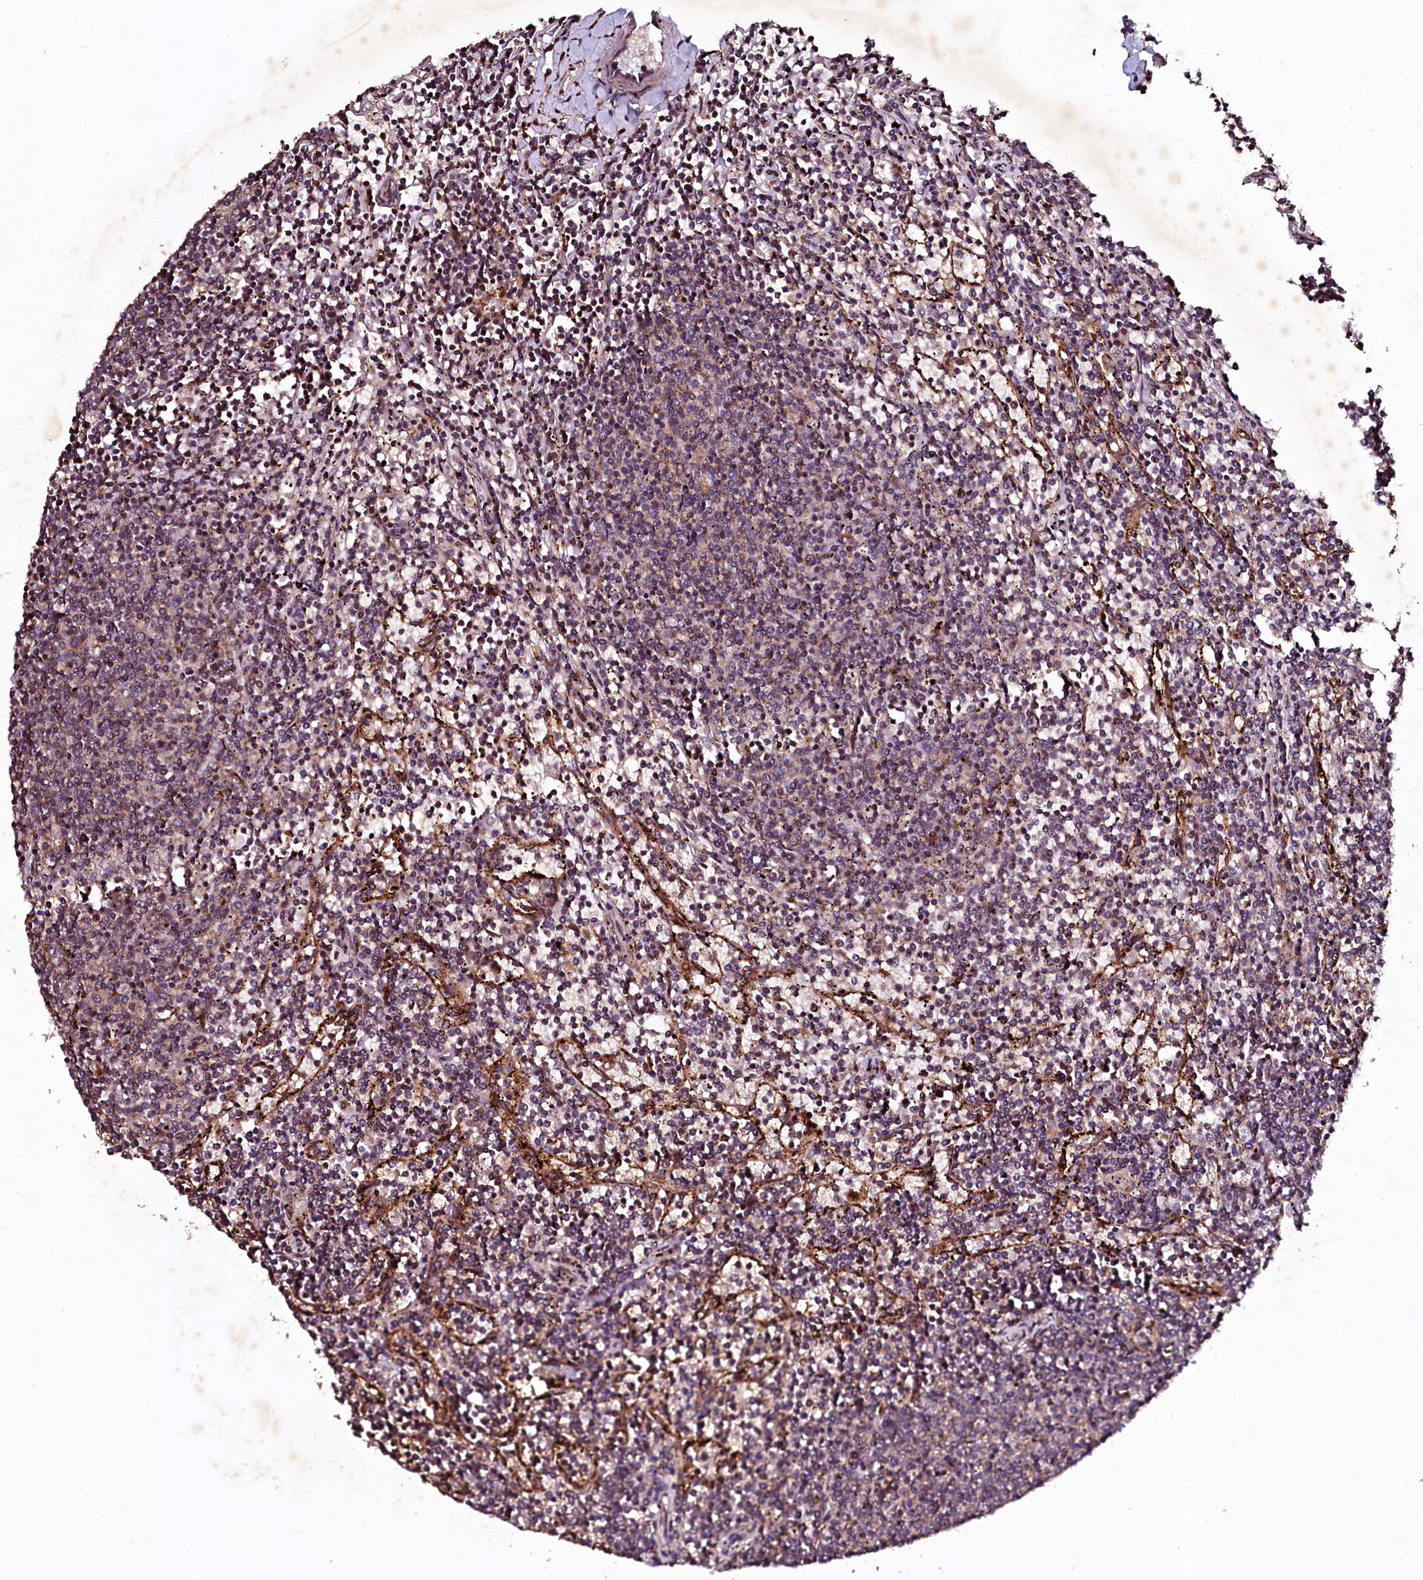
{"staining": {"intensity": "weak", "quantity": "<25%", "location": "cytoplasmic/membranous"}, "tissue": "lymphoma", "cell_type": "Tumor cells", "image_type": "cancer", "snomed": [{"axis": "morphology", "description": "Malignant lymphoma, non-Hodgkin's type, Low grade"}, {"axis": "topography", "description": "Spleen"}], "caption": "Immunohistochemistry (IHC) of lymphoma reveals no staining in tumor cells. (DAB immunohistochemistry (IHC) with hematoxylin counter stain).", "gene": "SEC24C", "patient": {"sex": "female", "age": 50}}